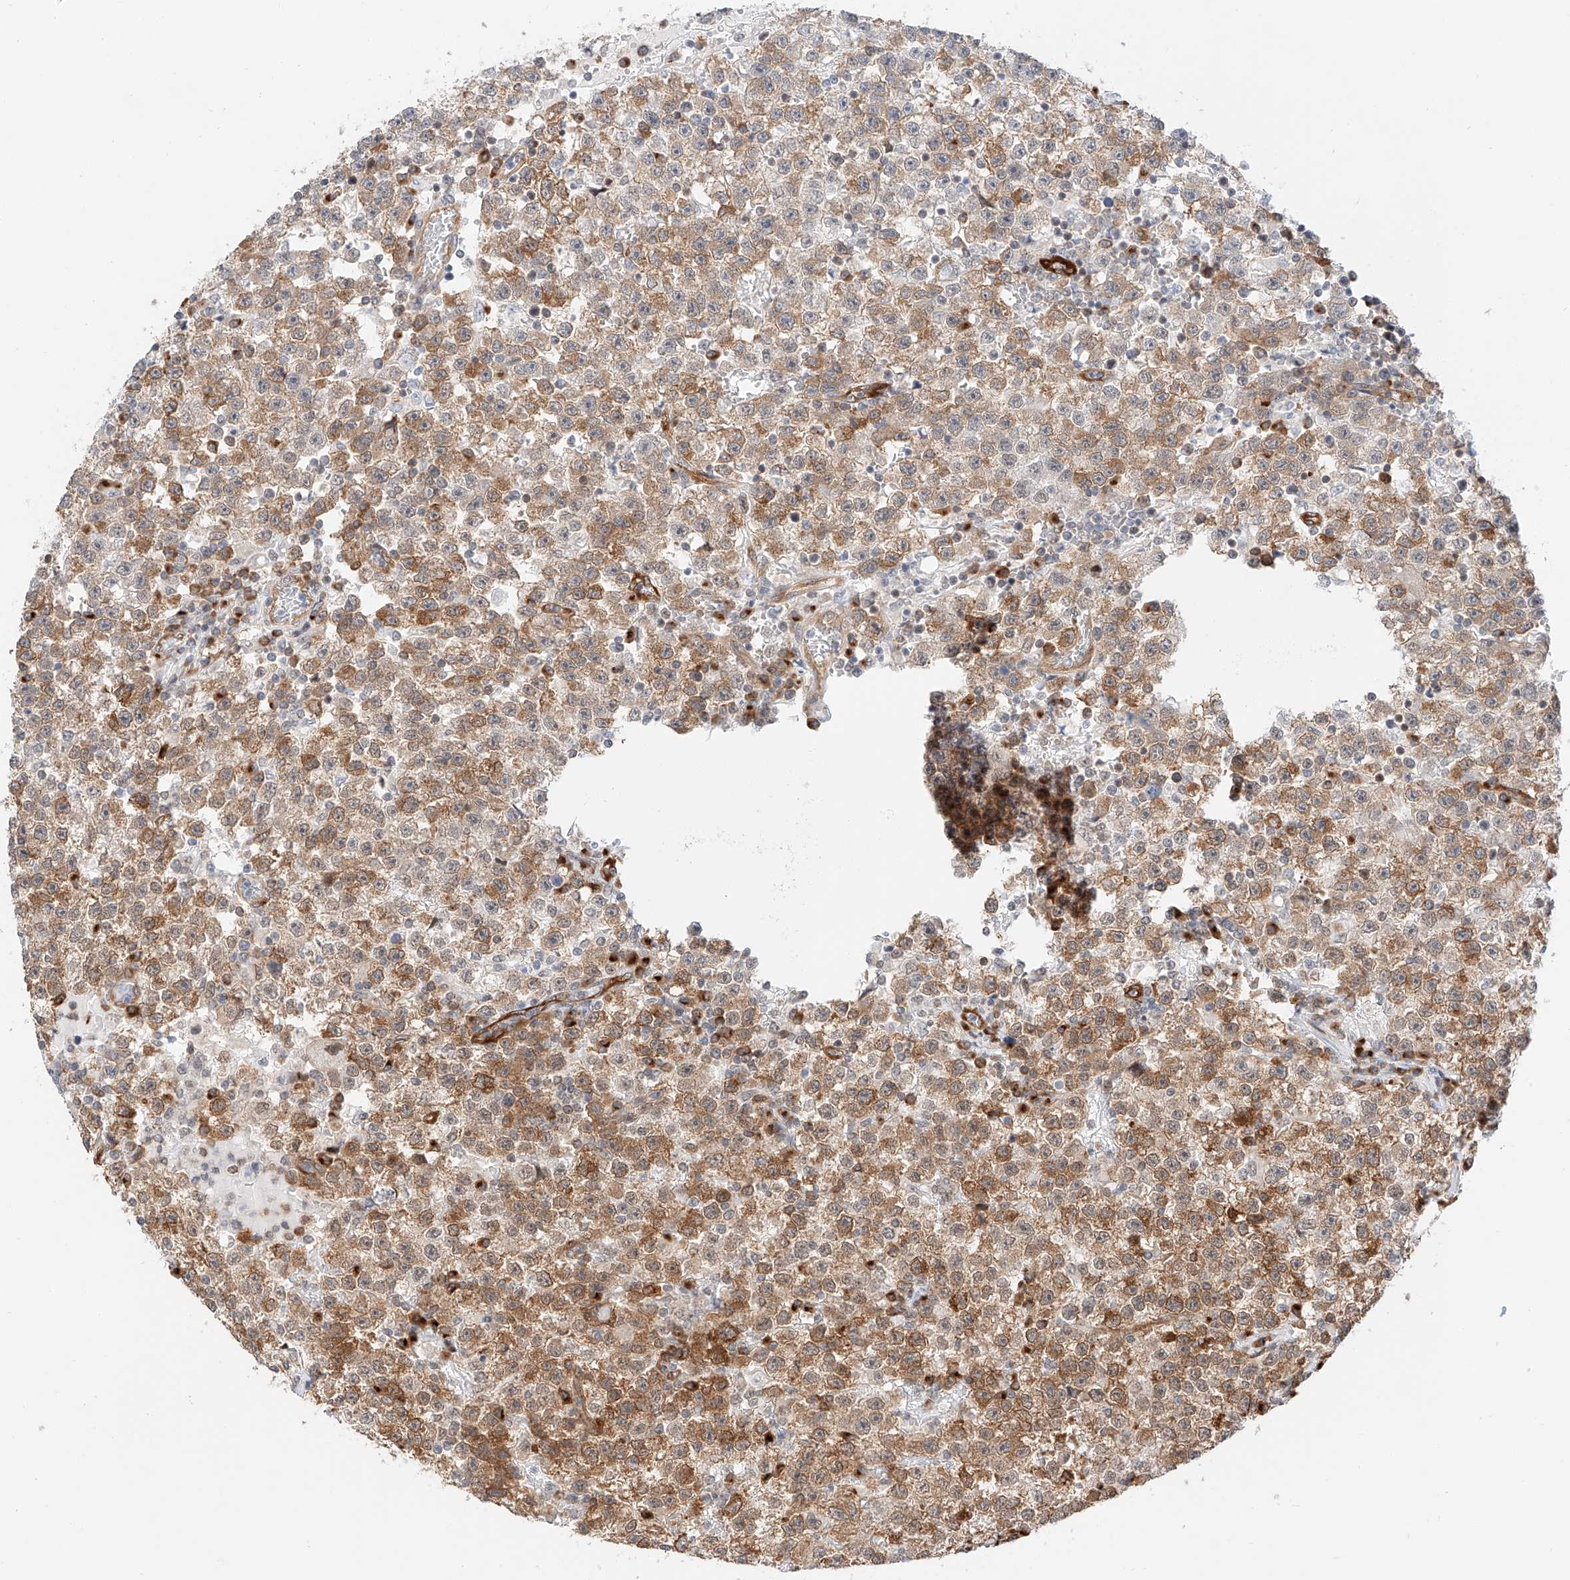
{"staining": {"intensity": "moderate", "quantity": ">75%", "location": "cytoplasmic/membranous"}, "tissue": "testis cancer", "cell_type": "Tumor cells", "image_type": "cancer", "snomed": [{"axis": "morphology", "description": "Seminoma, NOS"}, {"axis": "topography", "description": "Testis"}], "caption": "Seminoma (testis) stained with a protein marker shows moderate staining in tumor cells.", "gene": "CARMIL1", "patient": {"sex": "male", "age": 22}}